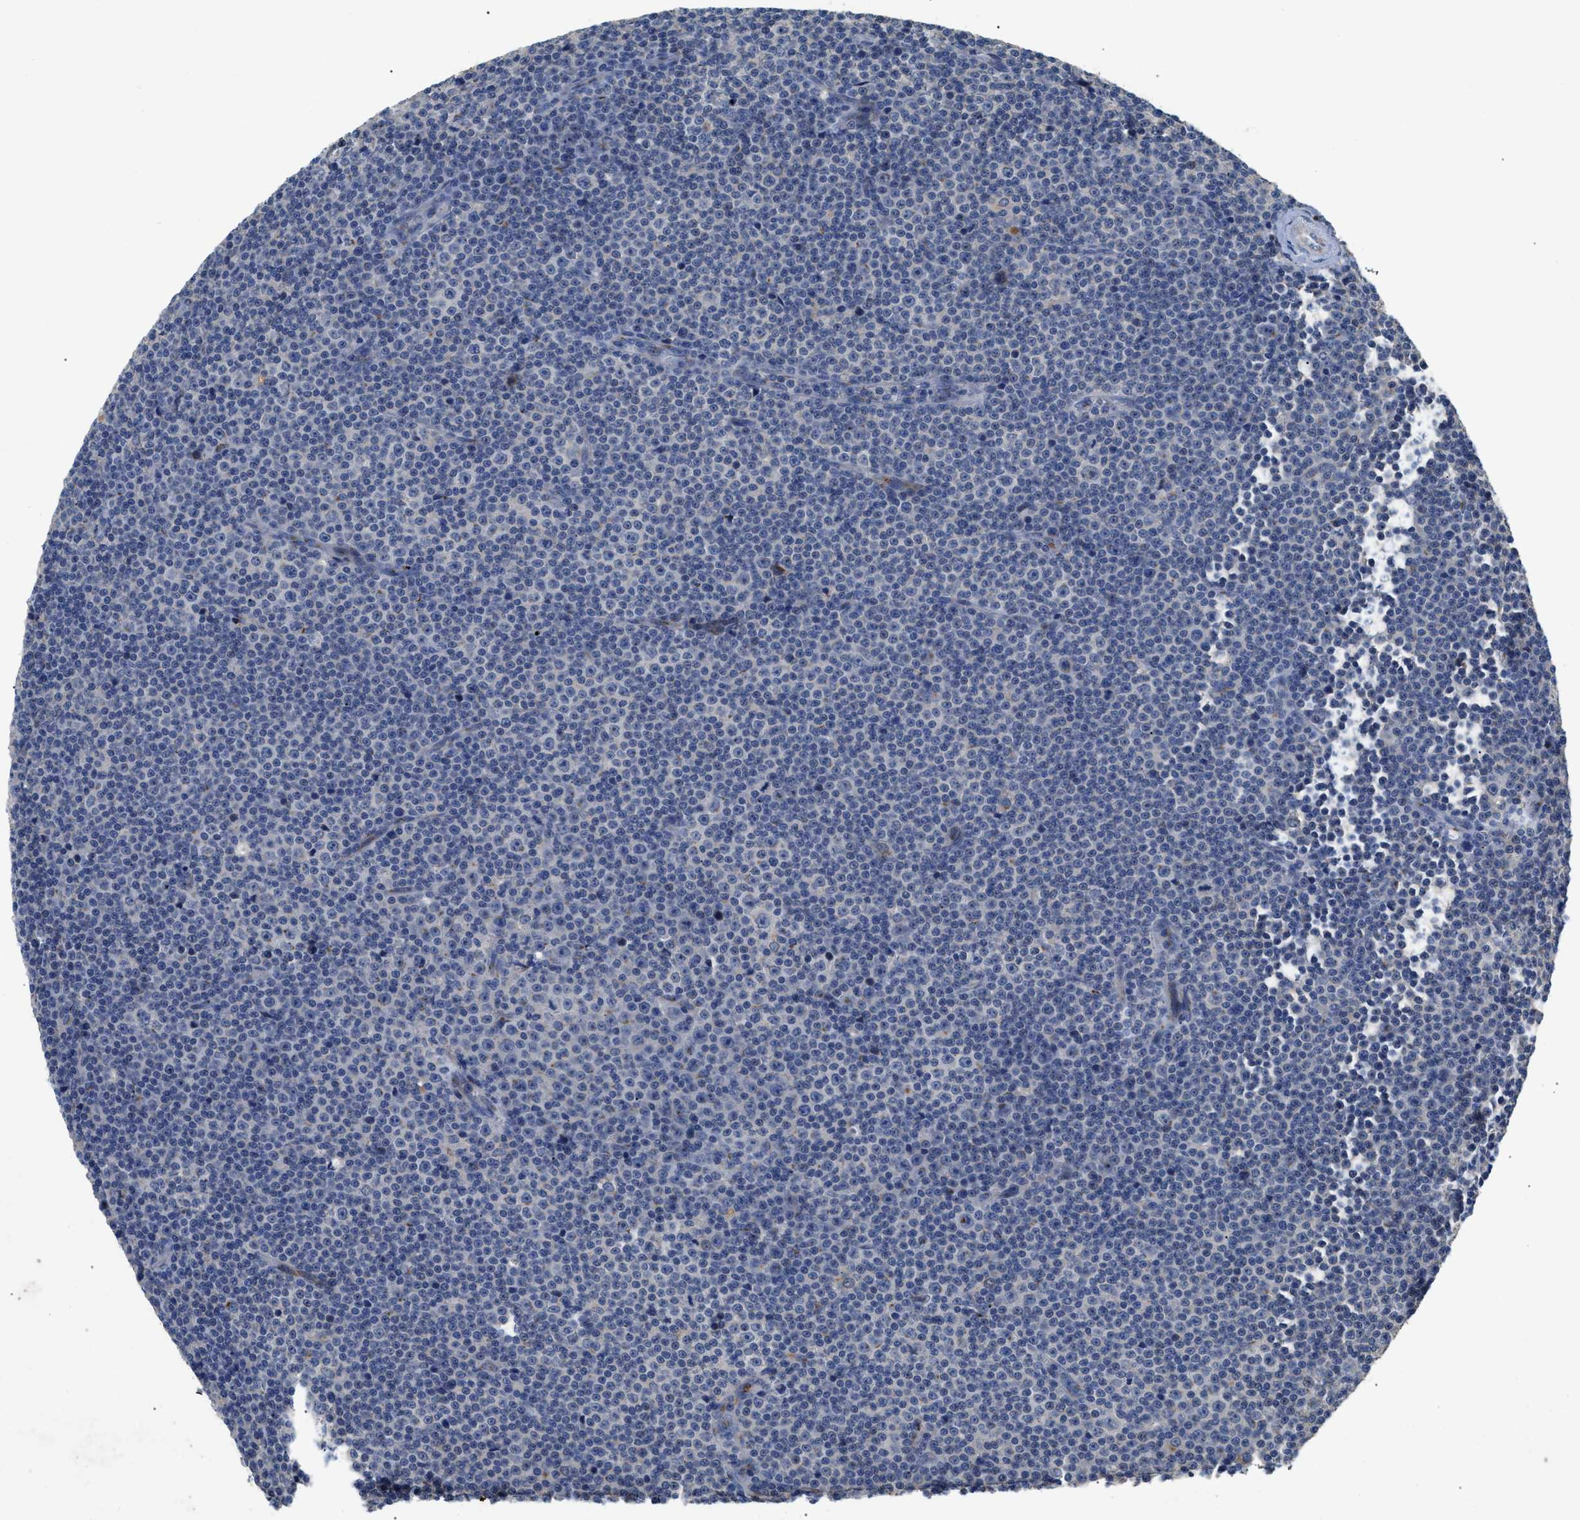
{"staining": {"intensity": "negative", "quantity": "none", "location": "none"}, "tissue": "lymphoma", "cell_type": "Tumor cells", "image_type": "cancer", "snomed": [{"axis": "morphology", "description": "Malignant lymphoma, non-Hodgkin's type, Low grade"}, {"axis": "topography", "description": "Lymph node"}], "caption": "A histopathology image of lymphoma stained for a protein shows no brown staining in tumor cells.", "gene": "SIK2", "patient": {"sex": "female", "age": 67}}